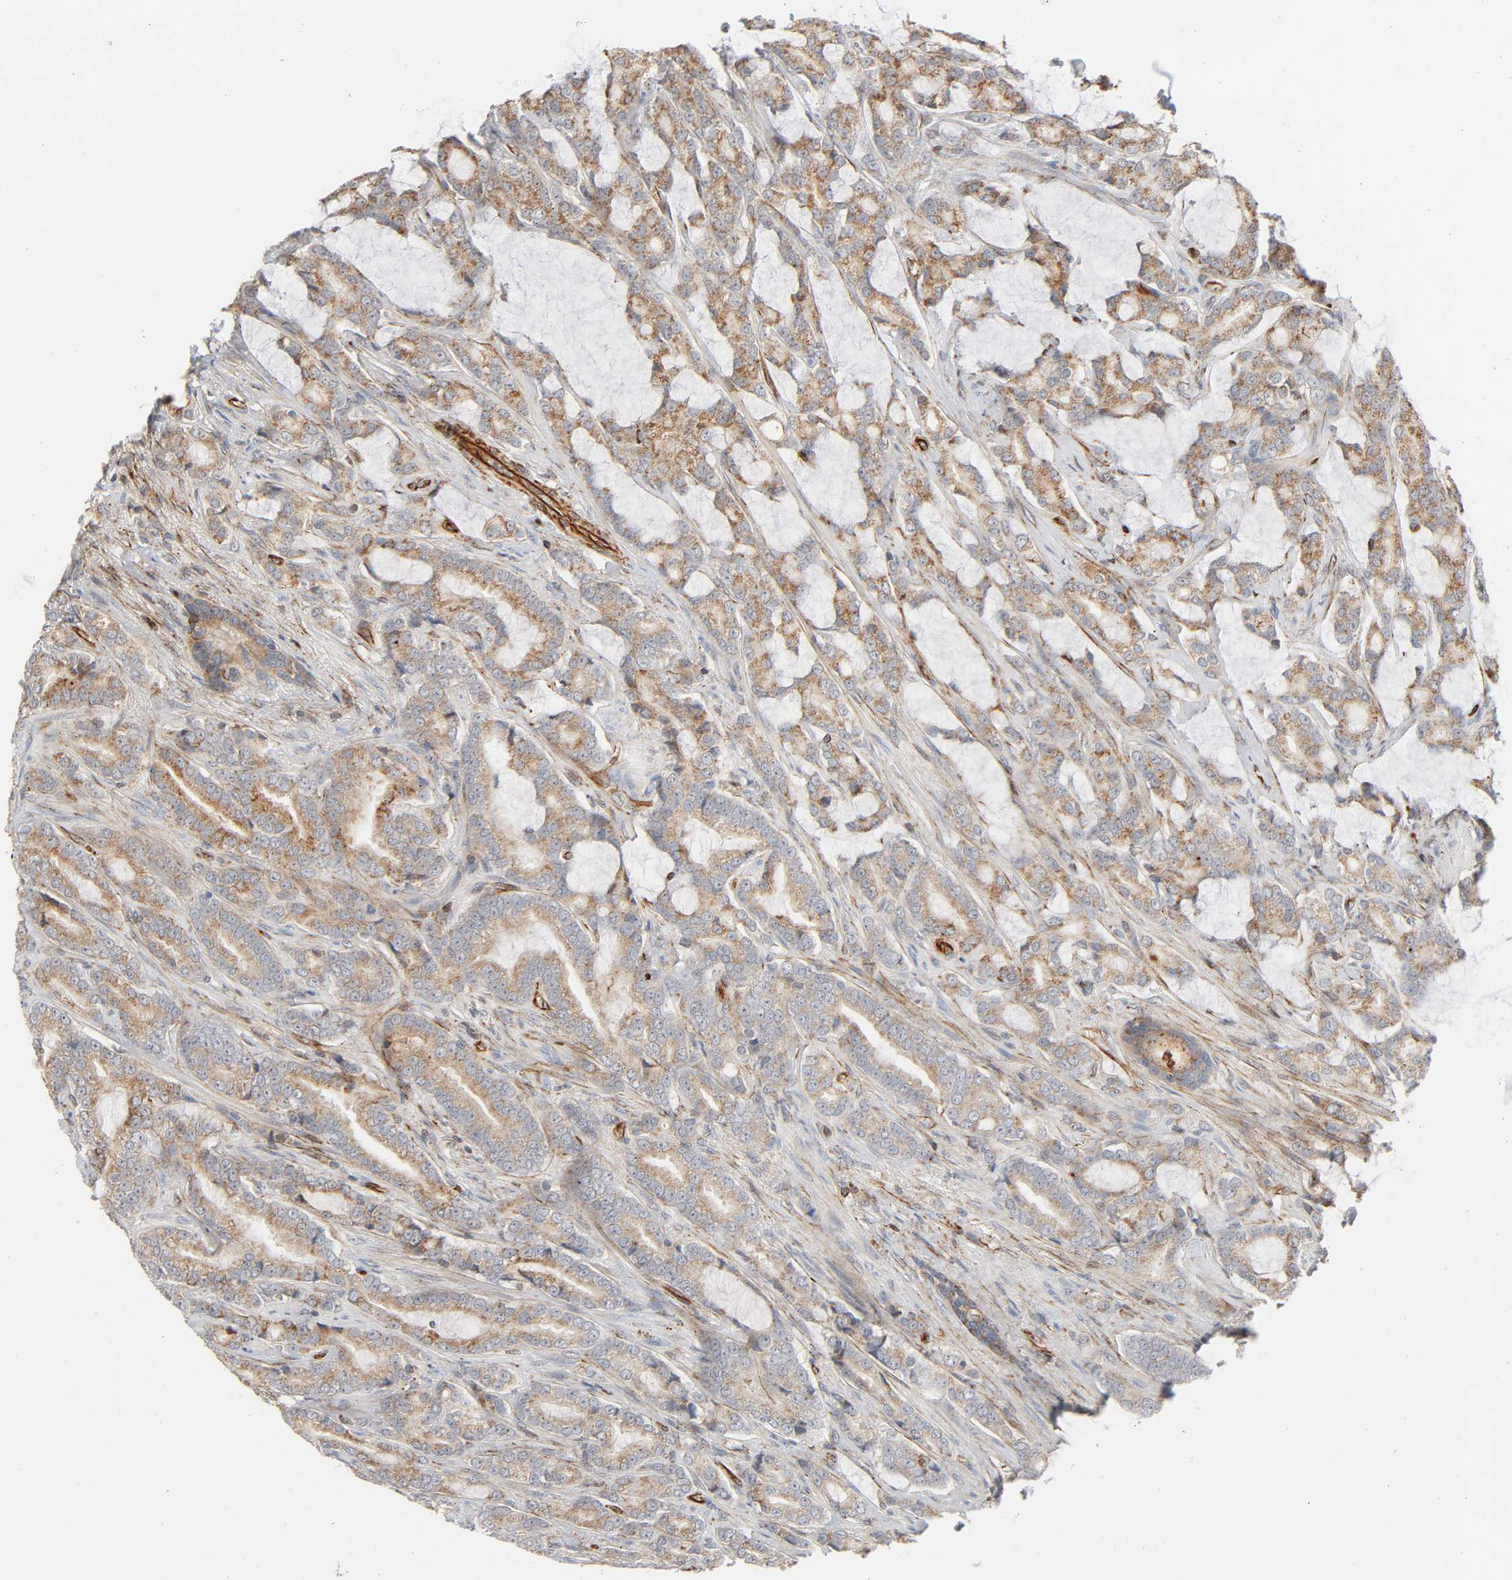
{"staining": {"intensity": "moderate", "quantity": ">75%", "location": "cytoplasmic/membranous"}, "tissue": "prostate cancer", "cell_type": "Tumor cells", "image_type": "cancer", "snomed": [{"axis": "morphology", "description": "Adenocarcinoma, Low grade"}, {"axis": "topography", "description": "Prostate"}], "caption": "Immunohistochemical staining of human prostate cancer shows medium levels of moderate cytoplasmic/membranous staining in about >75% of tumor cells.", "gene": "REEP6", "patient": {"sex": "male", "age": 58}}